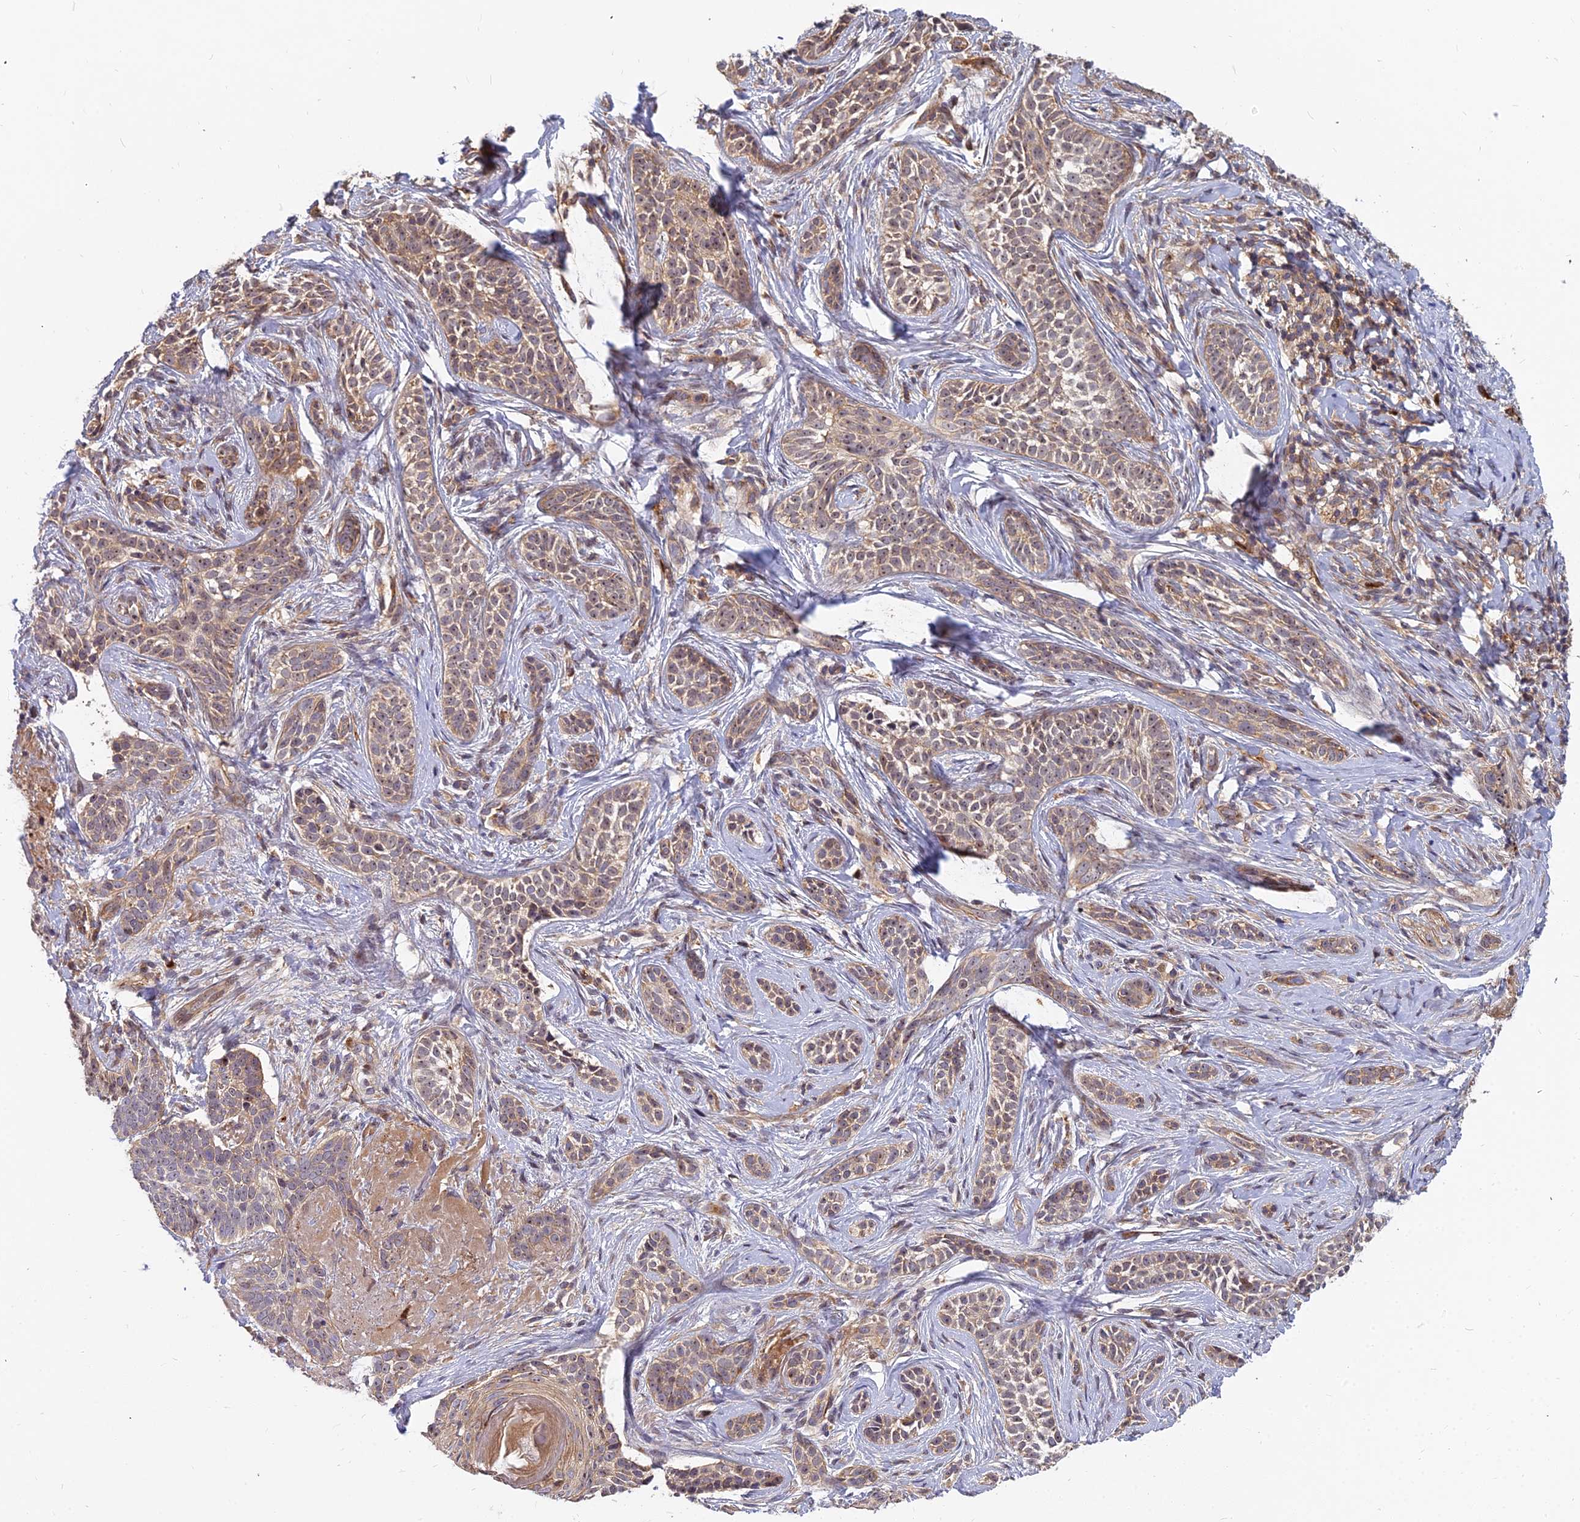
{"staining": {"intensity": "moderate", "quantity": ">75%", "location": "cytoplasmic/membranous"}, "tissue": "skin cancer", "cell_type": "Tumor cells", "image_type": "cancer", "snomed": [{"axis": "morphology", "description": "Basal cell carcinoma"}, {"axis": "topography", "description": "Skin"}], "caption": "Skin cancer (basal cell carcinoma) stained for a protein (brown) exhibits moderate cytoplasmic/membranous positive positivity in about >75% of tumor cells.", "gene": "TCEA3", "patient": {"sex": "male", "age": 71}}